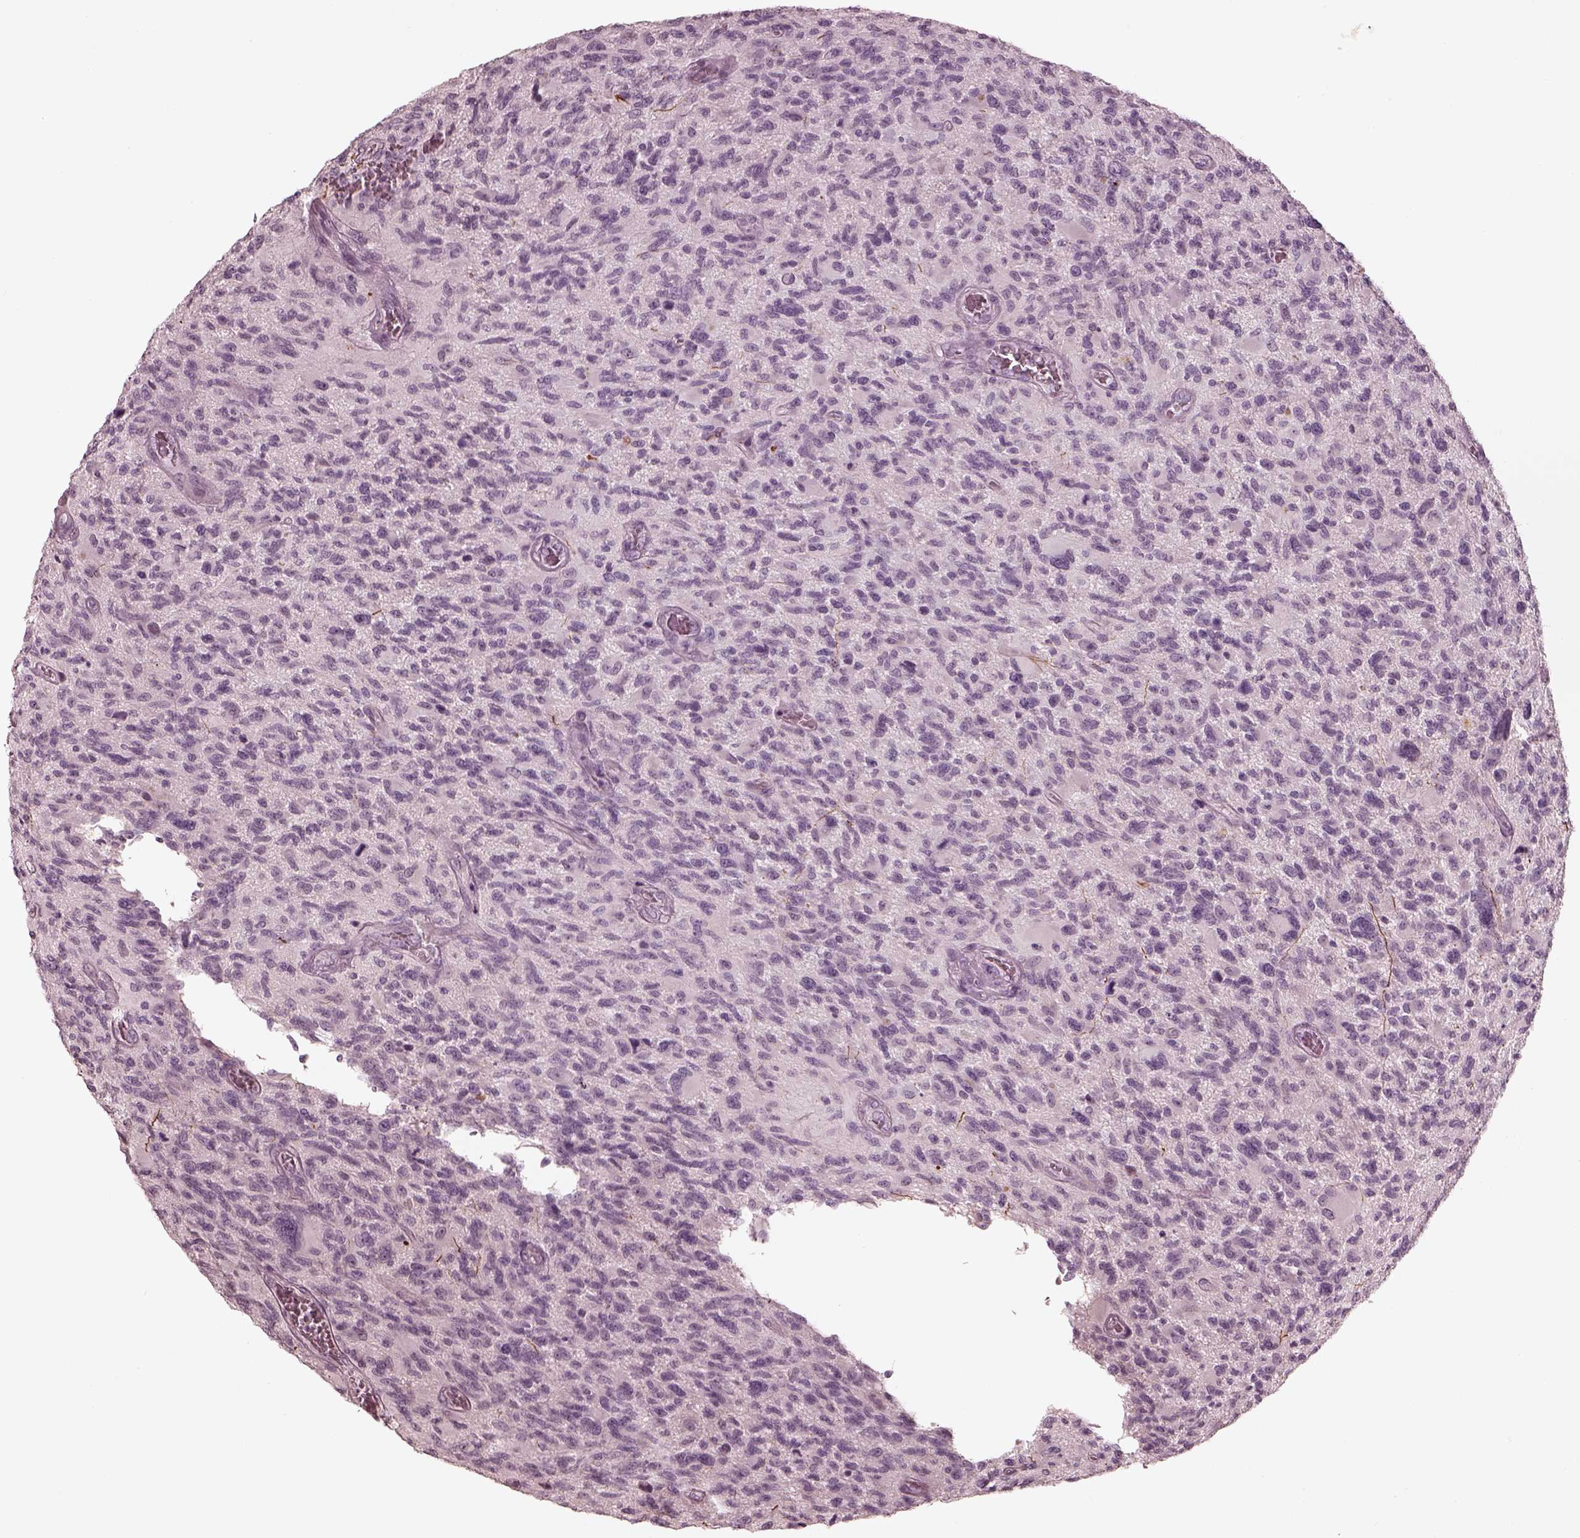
{"staining": {"intensity": "negative", "quantity": "none", "location": "none"}, "tissue": "glioma", "cell_type": "Tumor cells", "image_type": "cancer", "snomed": [{"axis": "morphology", "description": "Glioma, malignant, NOS"}, {"axis": "morphology", "description": "Glioma, malignant, High grade"}, {"axis": "topography", "description": "Brain"}], "caption": "Immunohistochemistry (IHC) of malignant glioma (high-grade) exhibits no staining in tumor cells.", "gene": "ADRB3", "patient": {"sex": "female", "age": 71}}